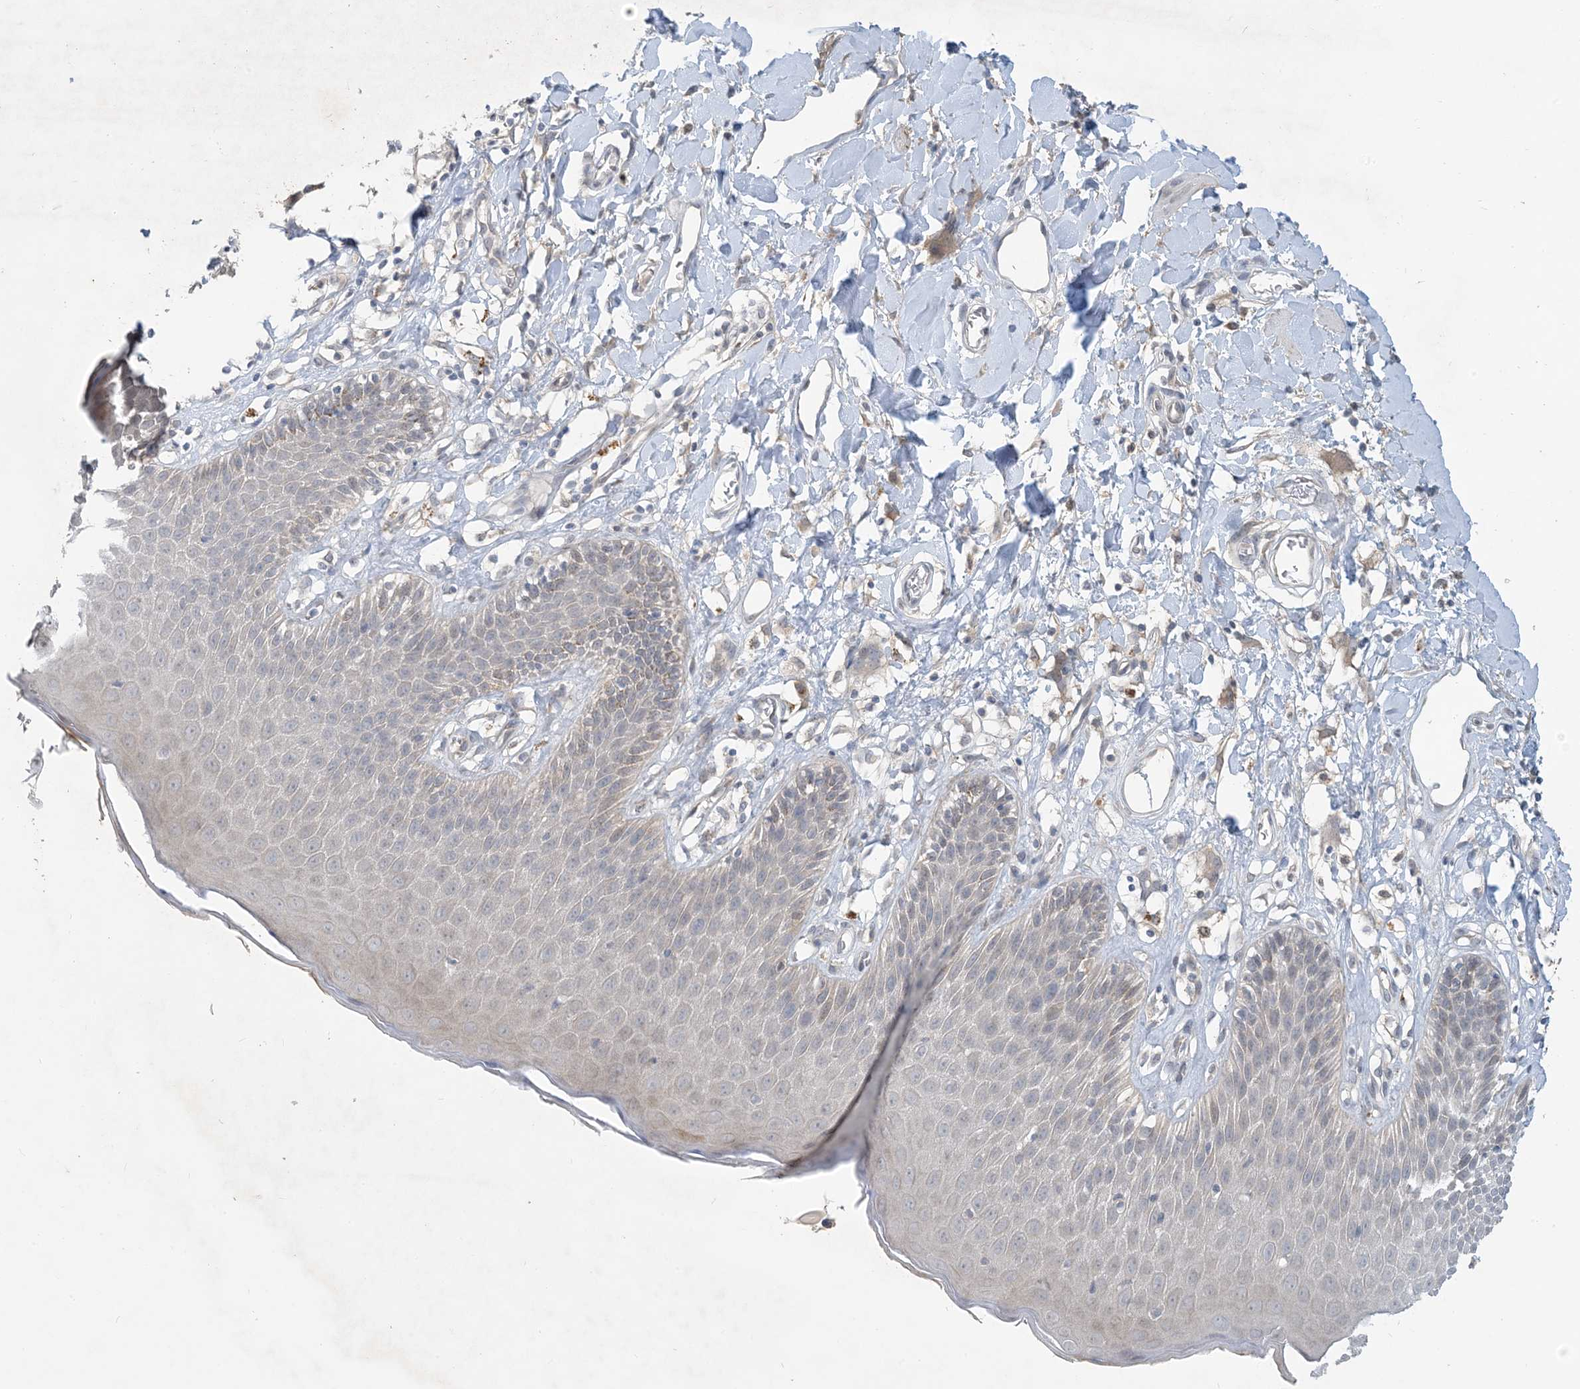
{"staining": {"intensity": "moderate", "quantity": "<25%", "location": "cytoplasmic/membranous"}, "tissue": "skin", "cell_type": "Epidermal cells", "image_type": "normal", "snomed": [{"axis": "morphology", "description": "Normal tissue, NOS"}, {"axis": "topography", "description": "Vulva"}], "caption": "High-power microscopy captured an immunohistochemistry micrograph of normal skin, revealing moderate cytoplasmic/membranous positivity in approximately <25% of epidermal cells.", "gene": "CDS1", "patient": {"sex": "female", "age": 68}}